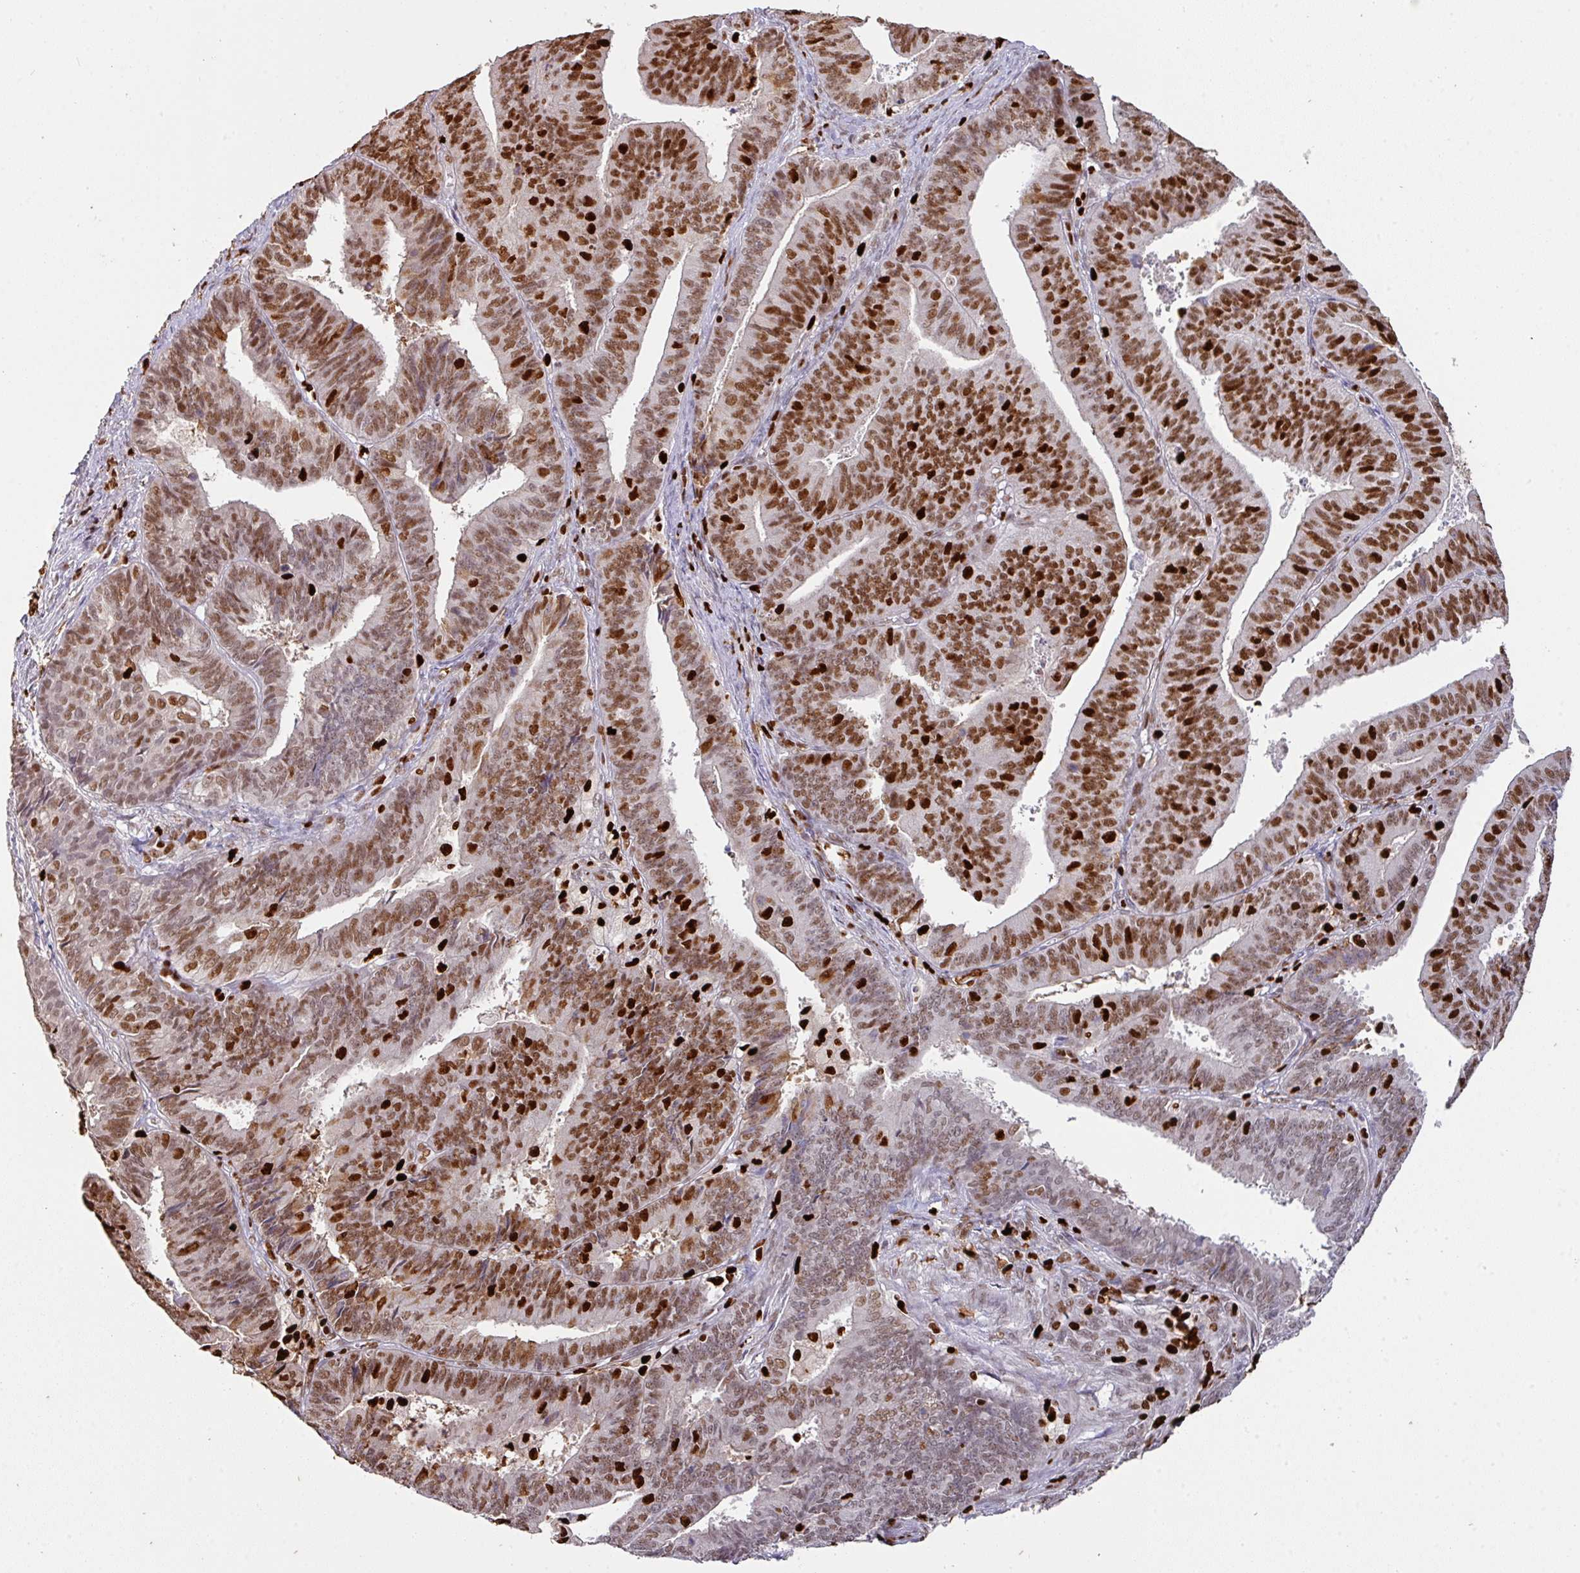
{"staining": {"intensity": "strong", "quantity": ">75%", "location": "nuclear"}, "tissue": "endometrial cancer", "cell_type": "Tumor cells", "image_type": "cancer", "snomed": [{"axis": "morphology", "description": "Adenocarcinoma, NOS"}, {"axis": "topography", "description": "Endometrium"}], "caption": "This micrograph reveals immunohistochemistry (IHC) staining of endometrial adenocarcinoma, with high strong nuclear expression in about >75% of tumor cells.", "gene": "SAMHD1", "patient": {"sex": "female", "age": 73}}